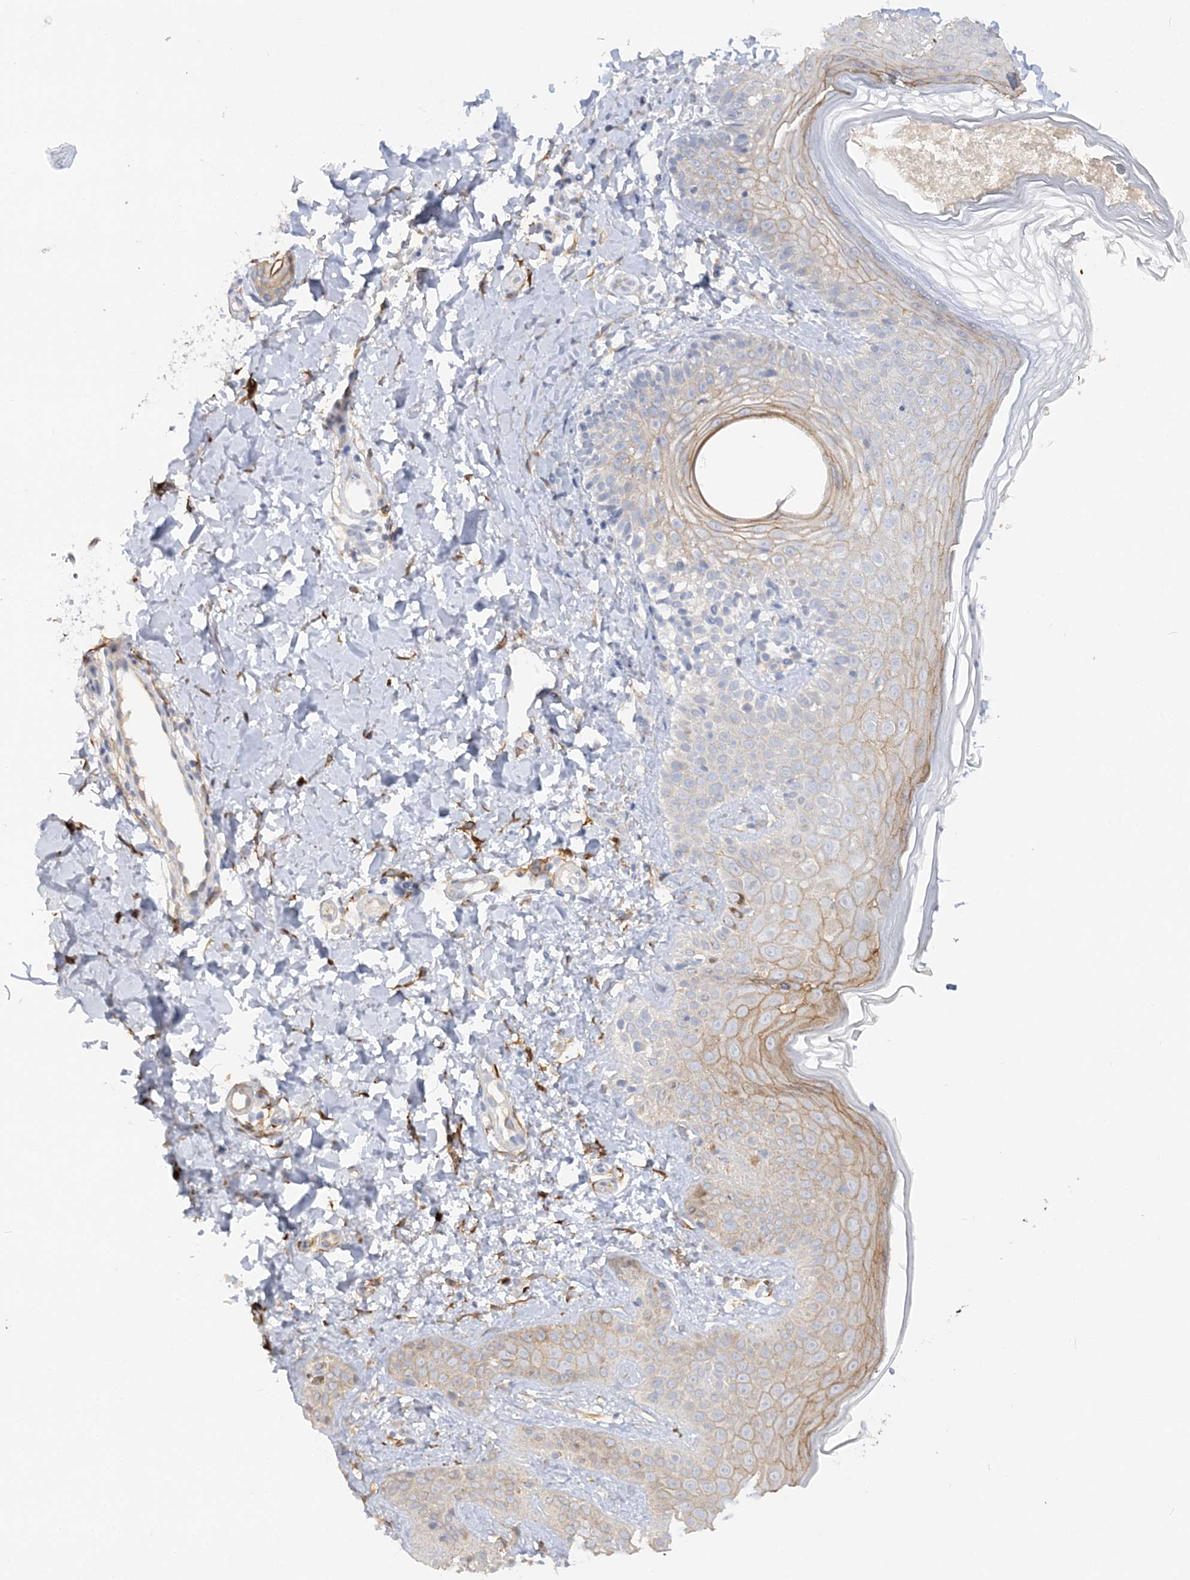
{"staining": {"intensity": "moderate", "quantity": ">75%", "location": "cytoplasmic/membranous"}, "tissue": "skin", "cell_type": "Fibroblasts", "image_type": "normal", "snomed": [{"axis": "morphology", "description": "Normal tissue, NOS"}, {"axis": "topography", "description": "Skin"}], "caption": "IHC (DAB) staining of unremarkable skin exhibits moderate cytoplasmic/membranous protein staining in approximately >75% of fibroblasts. Using DAB (3,3'-diaminobenzidine) (brown) and hematoxylin (blue) stains, captured at high magnification using brightfield microscopy.", "gene": "RPEL1", "patient": {"sex": "male", "age": 52}}